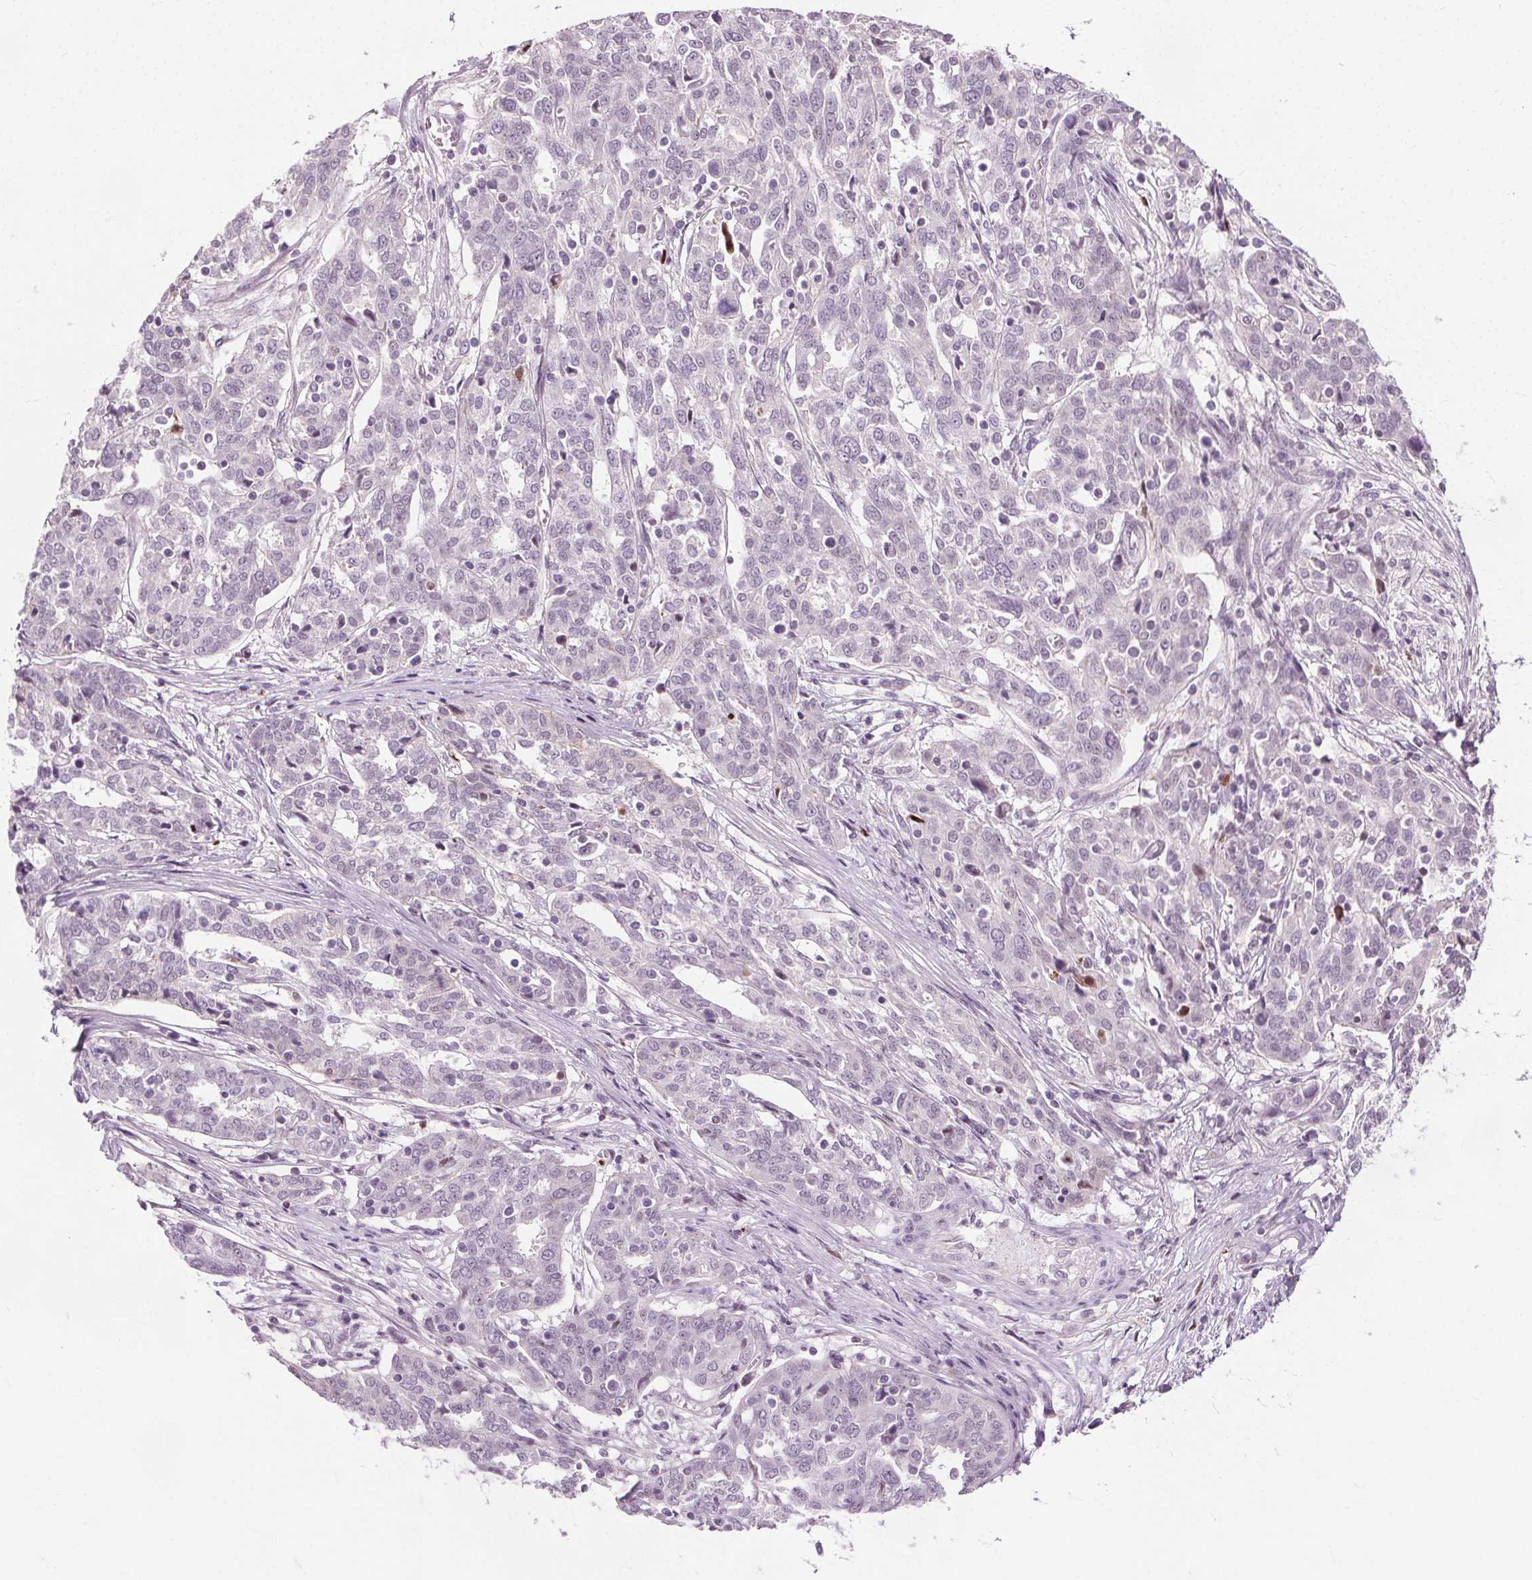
{"staining": {"intensity": "negative", "quantity": "none", "location": "none"}, "tissue": "ovarian cancer", "cell_type": "Tumor cells", "image_type": "cancer", "snomed": [{"axis": "morphology", "description": "Cystadenocarcinoma, serous, NOS"}, {"axis": "topography", "description": "Ovary"}], "caption": "An immunohistochemistry photomicrograph of ovarian cancer (serous cystadenocarcinoma) is shown. There is no staining in tumor cells of ovarian cancer (serous cystadenocarcinoma).", "gene": "CEBPA", "patient": {"sex": "female", "age": 67}}